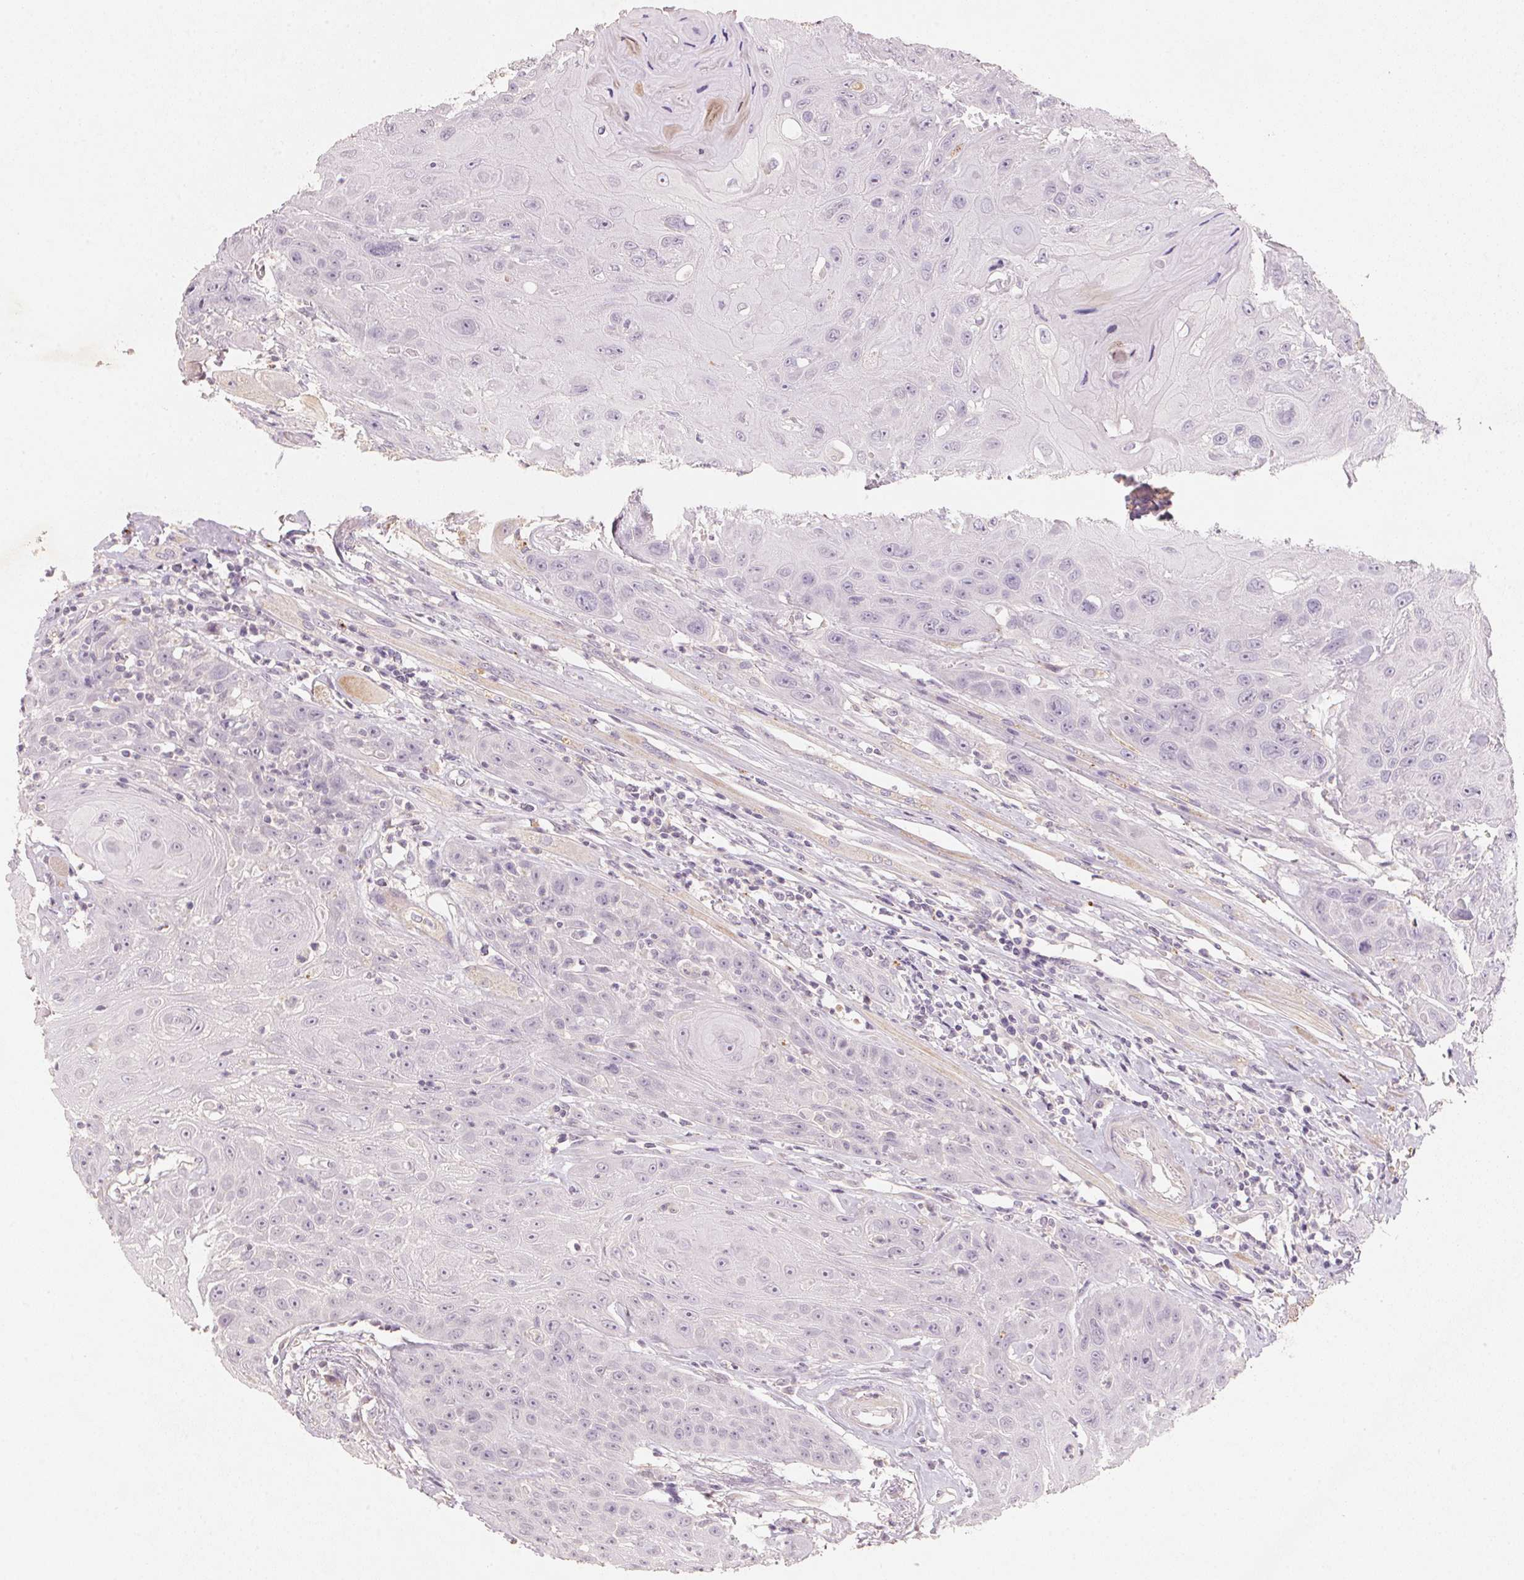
{"staining": {"intensity": "negative", "quantity": "none", "location": "none"}, "tissue": "head and neck cancer", "cell_type": "Tumor cells", "image_type": "cancer", "snomed": [{"axis": "morphology", "description": "Squamous cell carcinoma, NOS"}, {"axis": "topography", "description": "Head-Neck"}], "caption": "A histopathology image of squamous cell carcinoma (head and neck) stained for a protein displays no brown staining in tumor cells.", "gene": "CXCL5", "patient": {"sex": "female", "age": 59}}